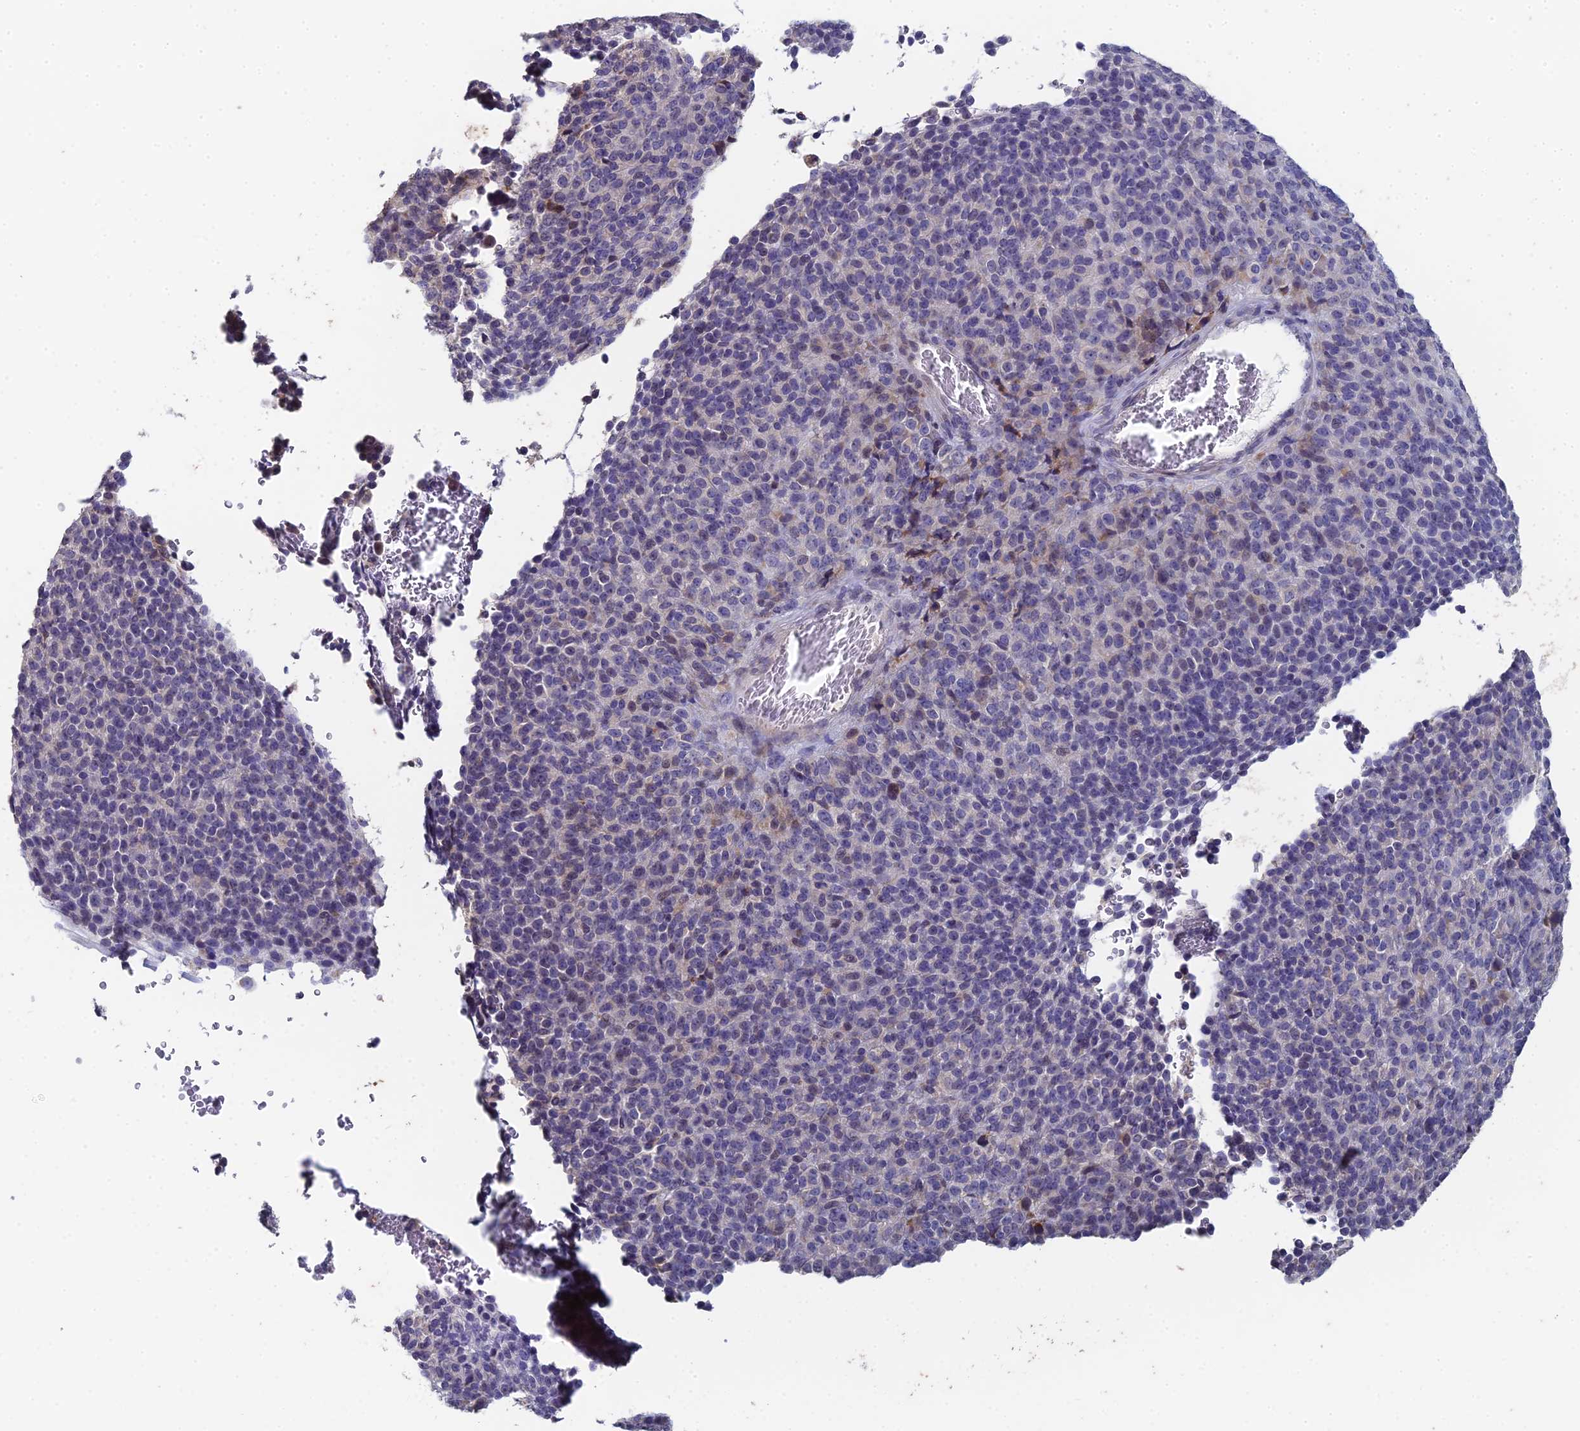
{"staining": {"intensity": "negative", "quantity": "none", "location": "none"}, "tissue": "melanoma", "cell_type": "Tumor cells", "image_type": "cancer", "snomed": [{"axis": "morphology", "description": "Malignant melanoma, Metastatic site"}, {"axis": "topography", "description": "Brain"}], "caption": "Immunohistochemistry (IHC) photomicrograph of neoplastic tissue: human malignant melanoma (metastatic site) stained with DAB demonstrates no significant protein positivity in tumor cells.", "gene": "PRR22", "patient": {"sex": "female", "age": 56}}